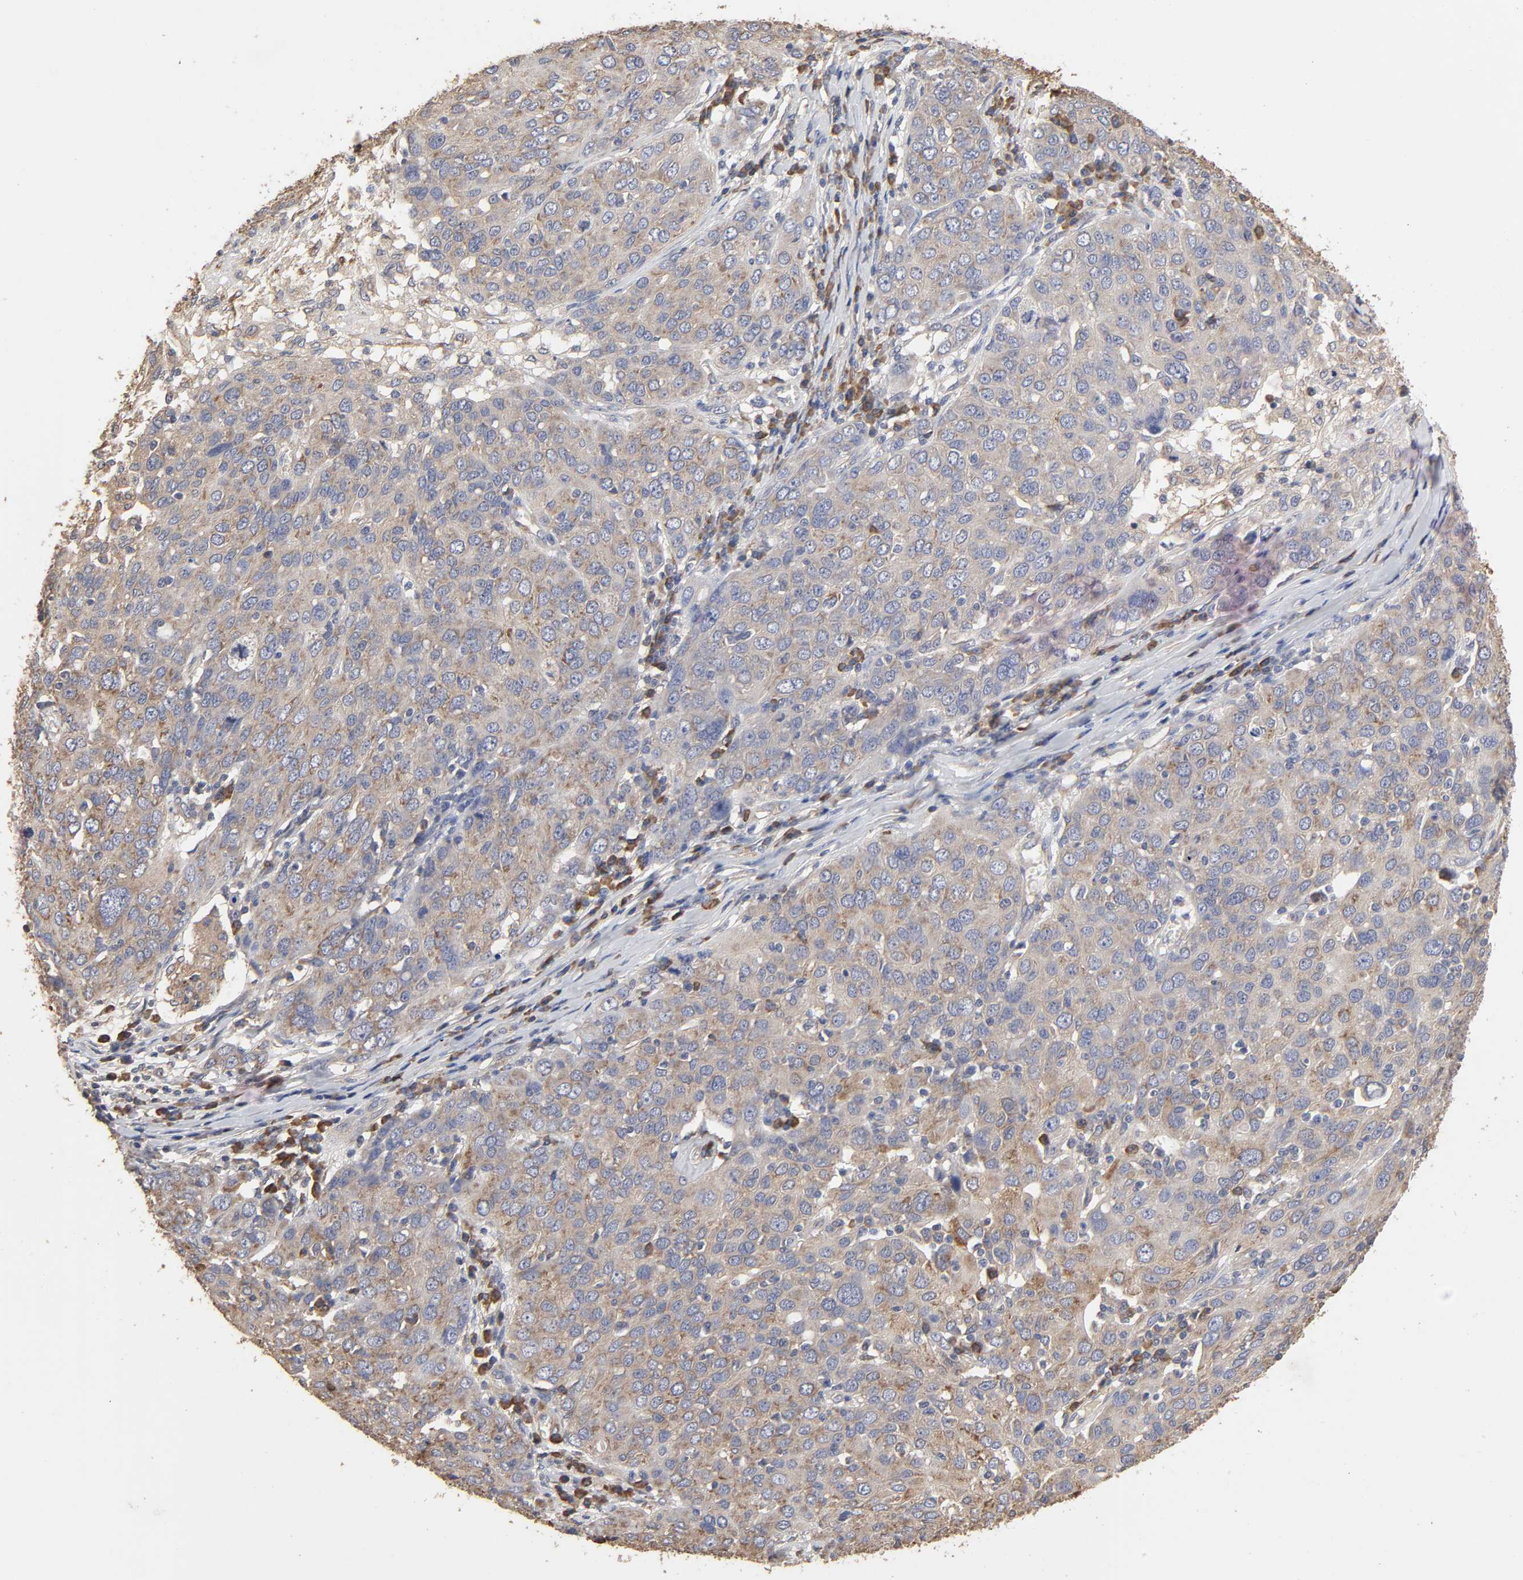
{"staining": {"intensity": "weak", "quantity": ">75%", "location": "cytoplasmic/membranous"}, "tissue": "ovarian cancer", "cell_type": "Tumor cells", "image_type": "cancer", "snomed": [{"axis": "morphology", "description": "Carcinoma, endometroid"}, {"axis": "topography", "description": "Ovary"}], "caption": "Immunohistochemical staining of human ovarian cancer shows low levels of weak cytoplasmic/membranous protein expression in approximately >75% of tumor cells.", "gene": "EIF4G2", "patient": {"sex": "female", "age": 50}}